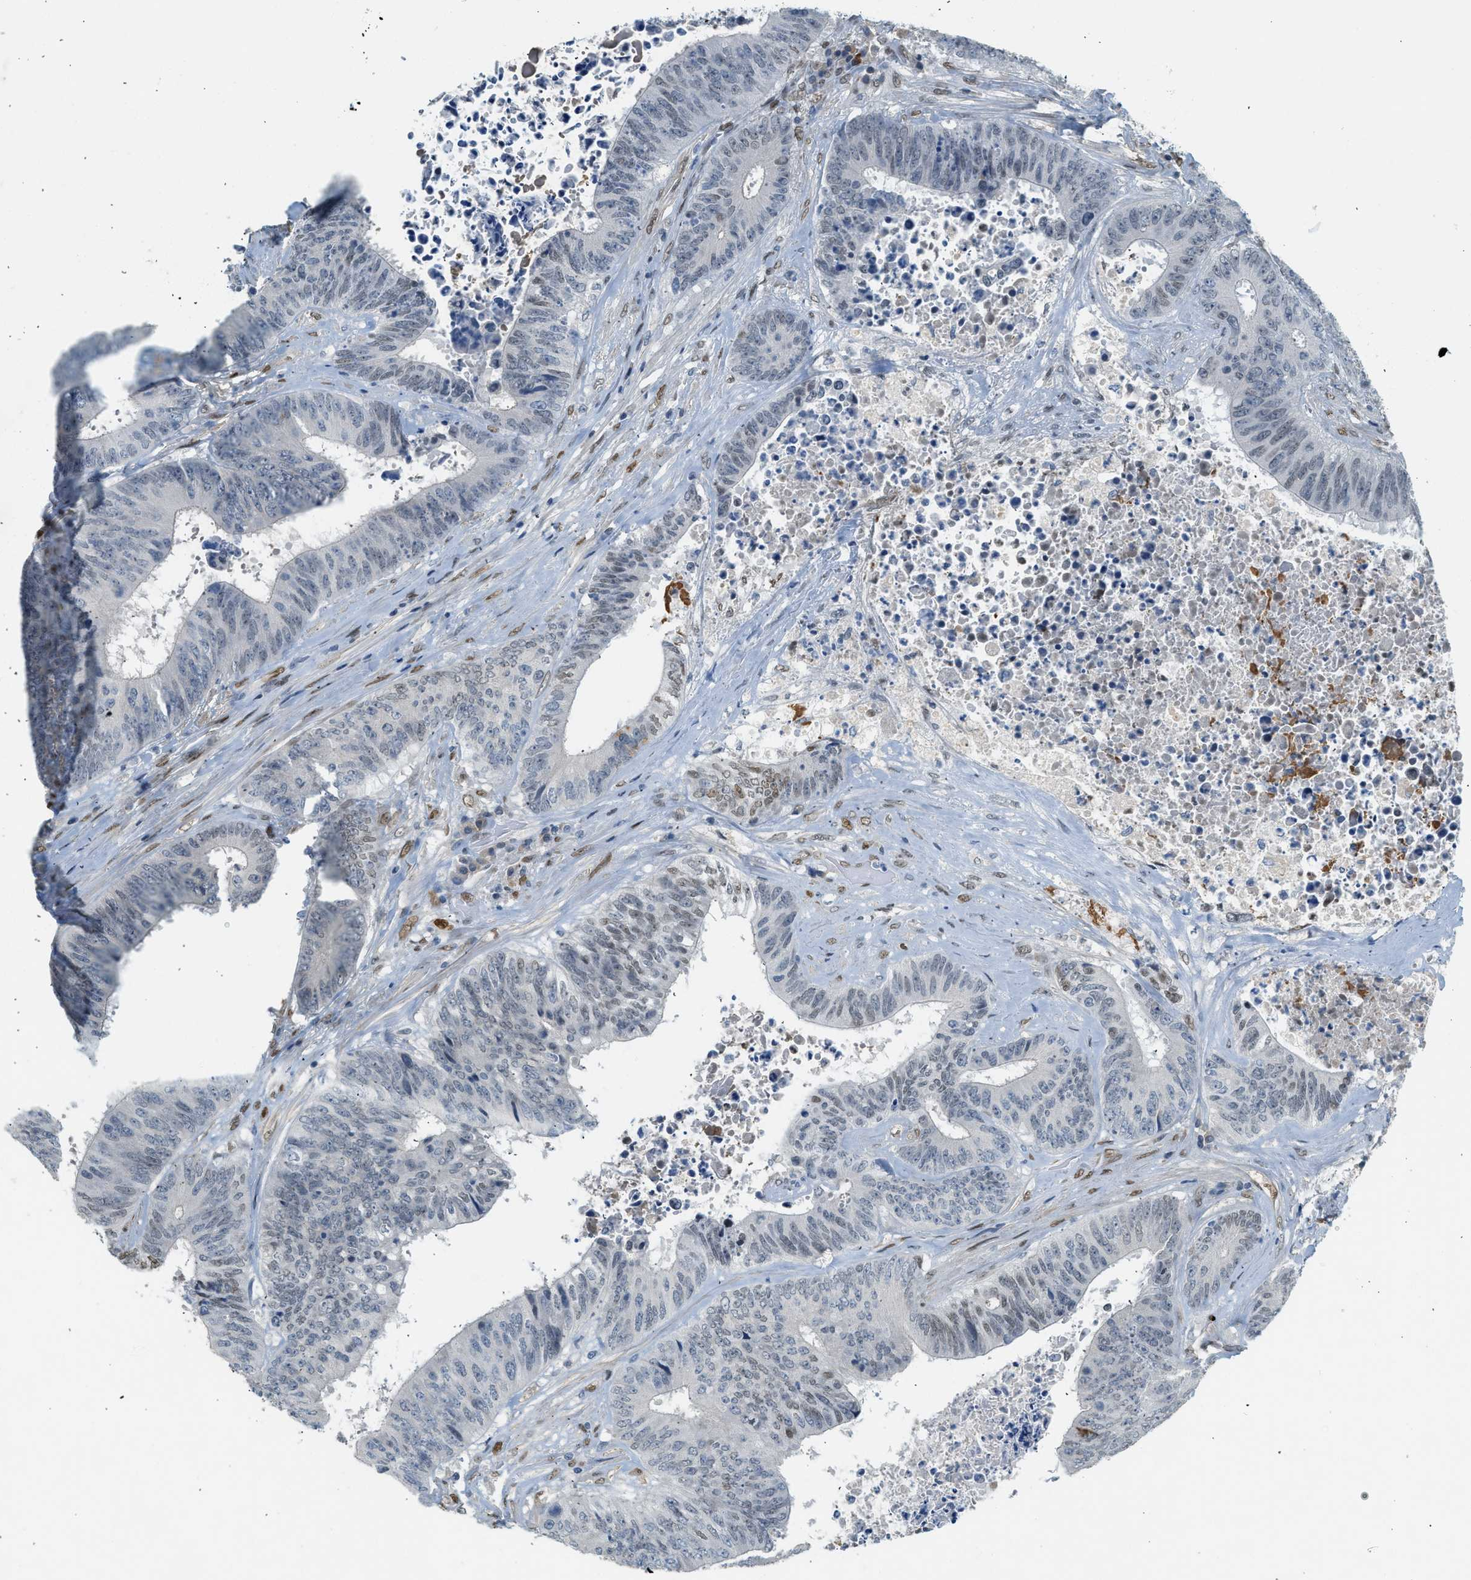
{"staining": {"intensity": "moderate", "quantity": "<25%", "location": "nuclear"}, "tissue": "colorectal cancer", "cell_type": "Tumor cells", "image_type": "cancer", "snomed": [{"axis": "morphology", "description": "Adenocarcinoma, NOS"}, {"axis": "topography", "description": "Rectum"}], "caption": "Immunohistochemical staining of colorectal cancer (adenocarcinoma) demonstrates low levels of moderate nuclear expression in approximately <25% of tumor cells. Immunohistochemistry stains the protein of interest in brown and the nuclei are stained blue.", "gene": "ZBTB20", "patient": {"sex": "male", "age": 72}}